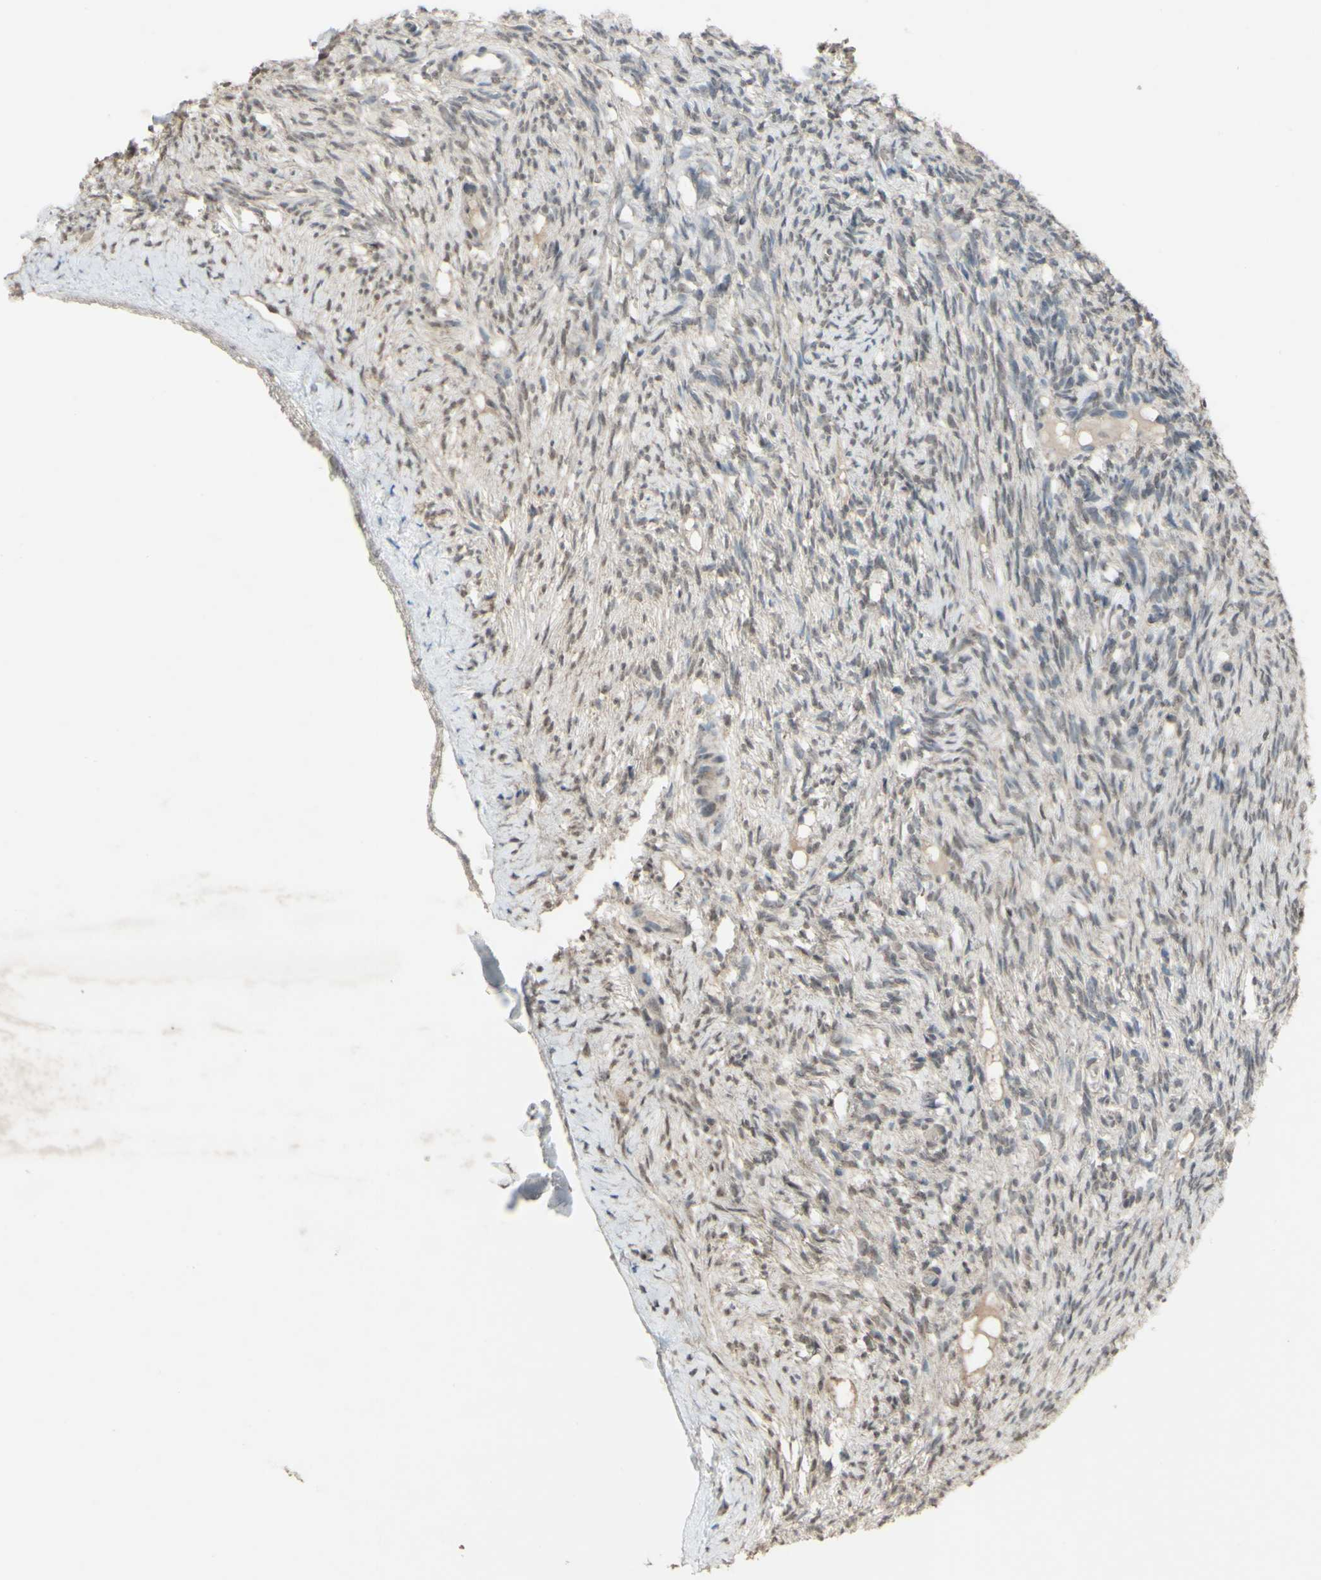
{"staining": {"intensity": "weak", "quantity": "<25%", "location": "cytoplasmic/membranous"}, "tissue": "ovary", "cell_type": "Ovarian stroma cells", "image_type": "normal", "snomed": [{"axis": "morphology", "description": "Normal tissue, NOS"}, {"axis": "topography", "description": "Ovary"}], "caption": "A high-resolution photomicrograph shows IHC staining of unremarkable ovary, which exhibits no significant positivity in ovarian stroma cells.", "gene": "CDCP1", "patient": {"sex": "female", "age": 33}}